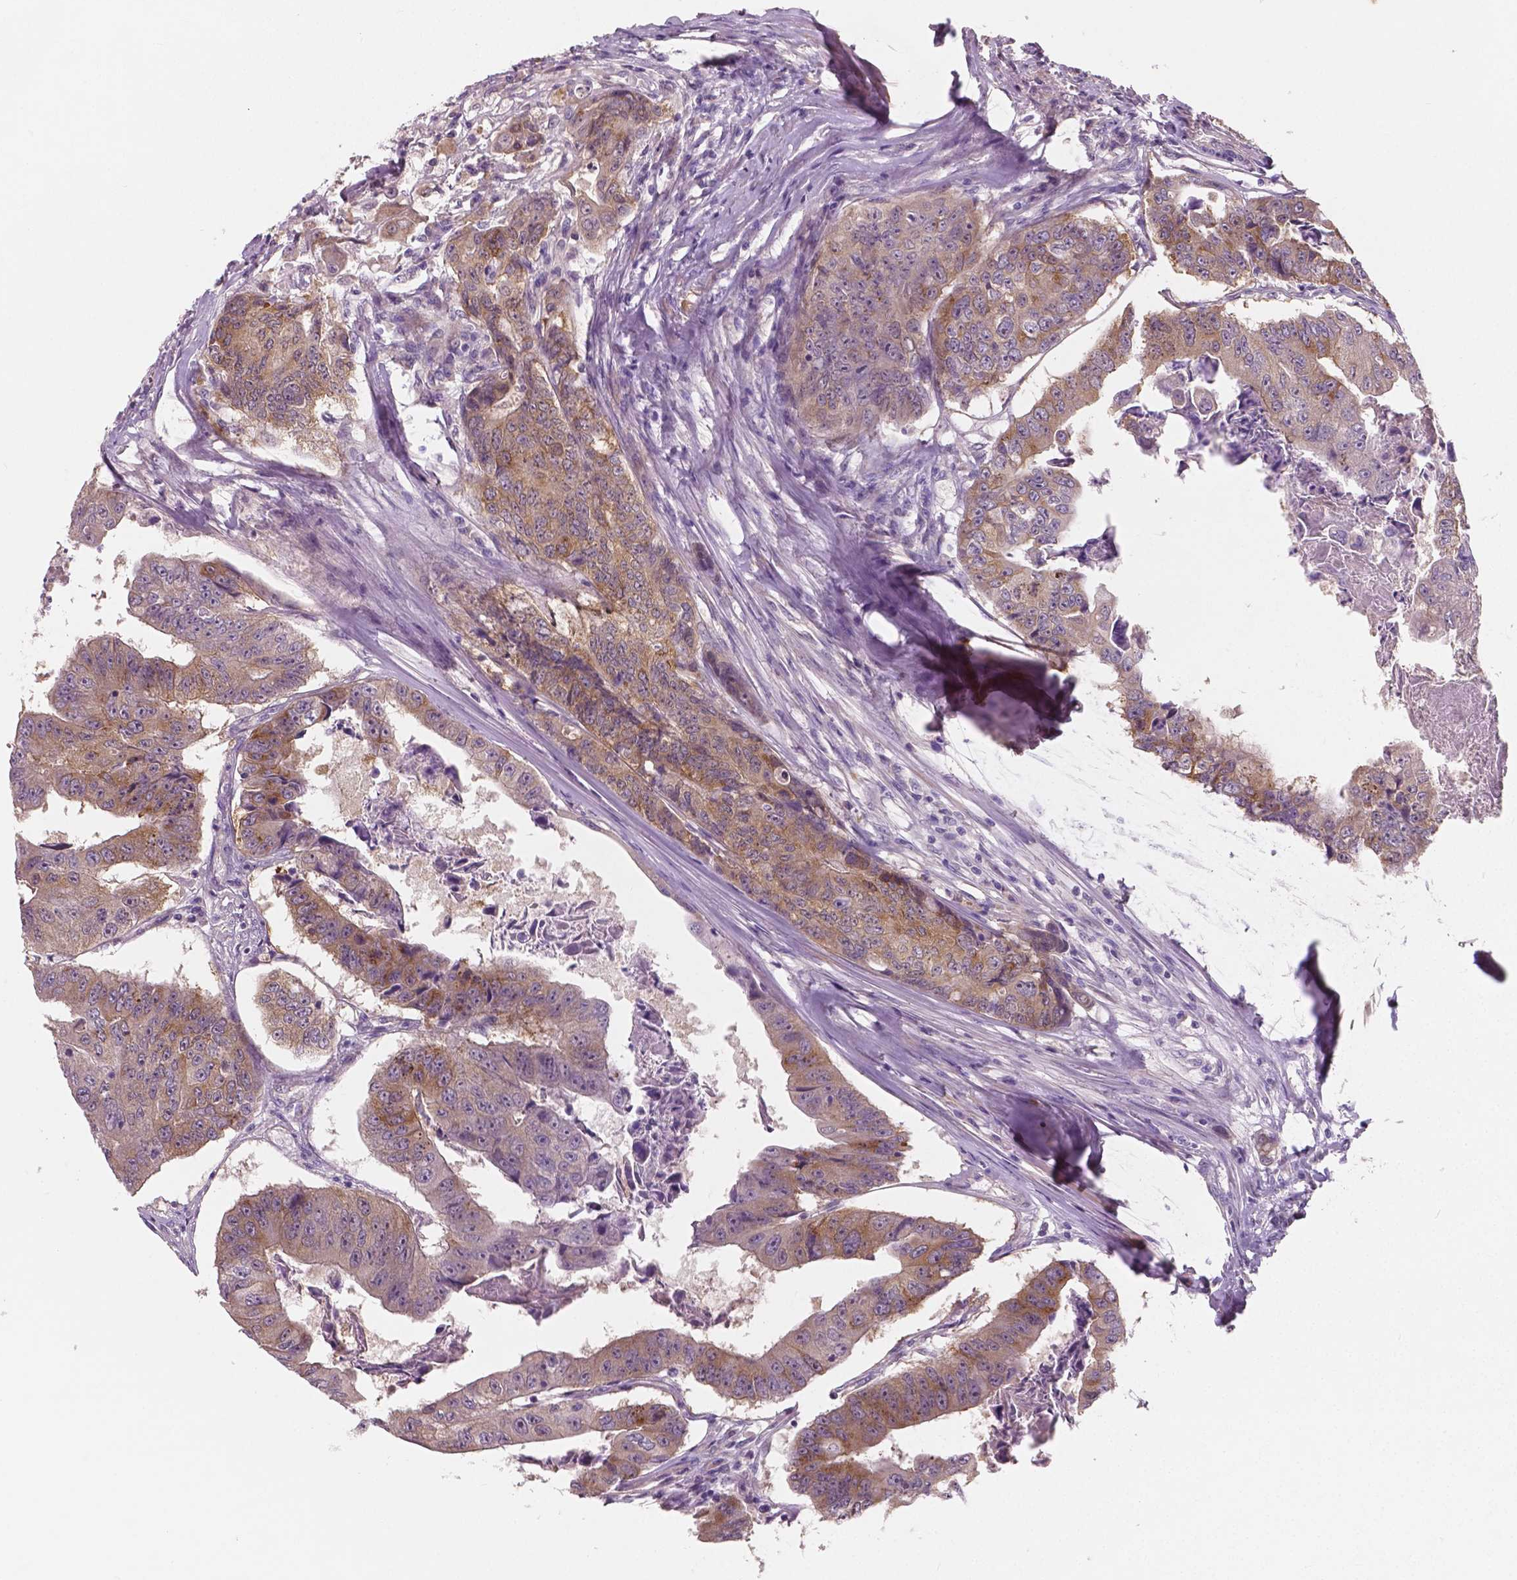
{"staining": {"intensity": "weak", "quantity": "25%-75%", "location": "cytoplasmic/membranous"}, "tissue": "colorectal cancer", "cell_type": "Tumor cells", "image_type": "cancer", "snomed": [{"axis": "morphology", "description": "Adenocarcinoma, NOS"}, {"axis": "topography", "description": "Colon"}], "caption": "Immunohistochemical staining of human colorectal adenocarcinoma shows low levels of weak cytoplasmic/membranous positivity in about 25%-75% of tumor cells.", "gene": "LSM14B", "patient": {"sex": "female", "age": 67}}